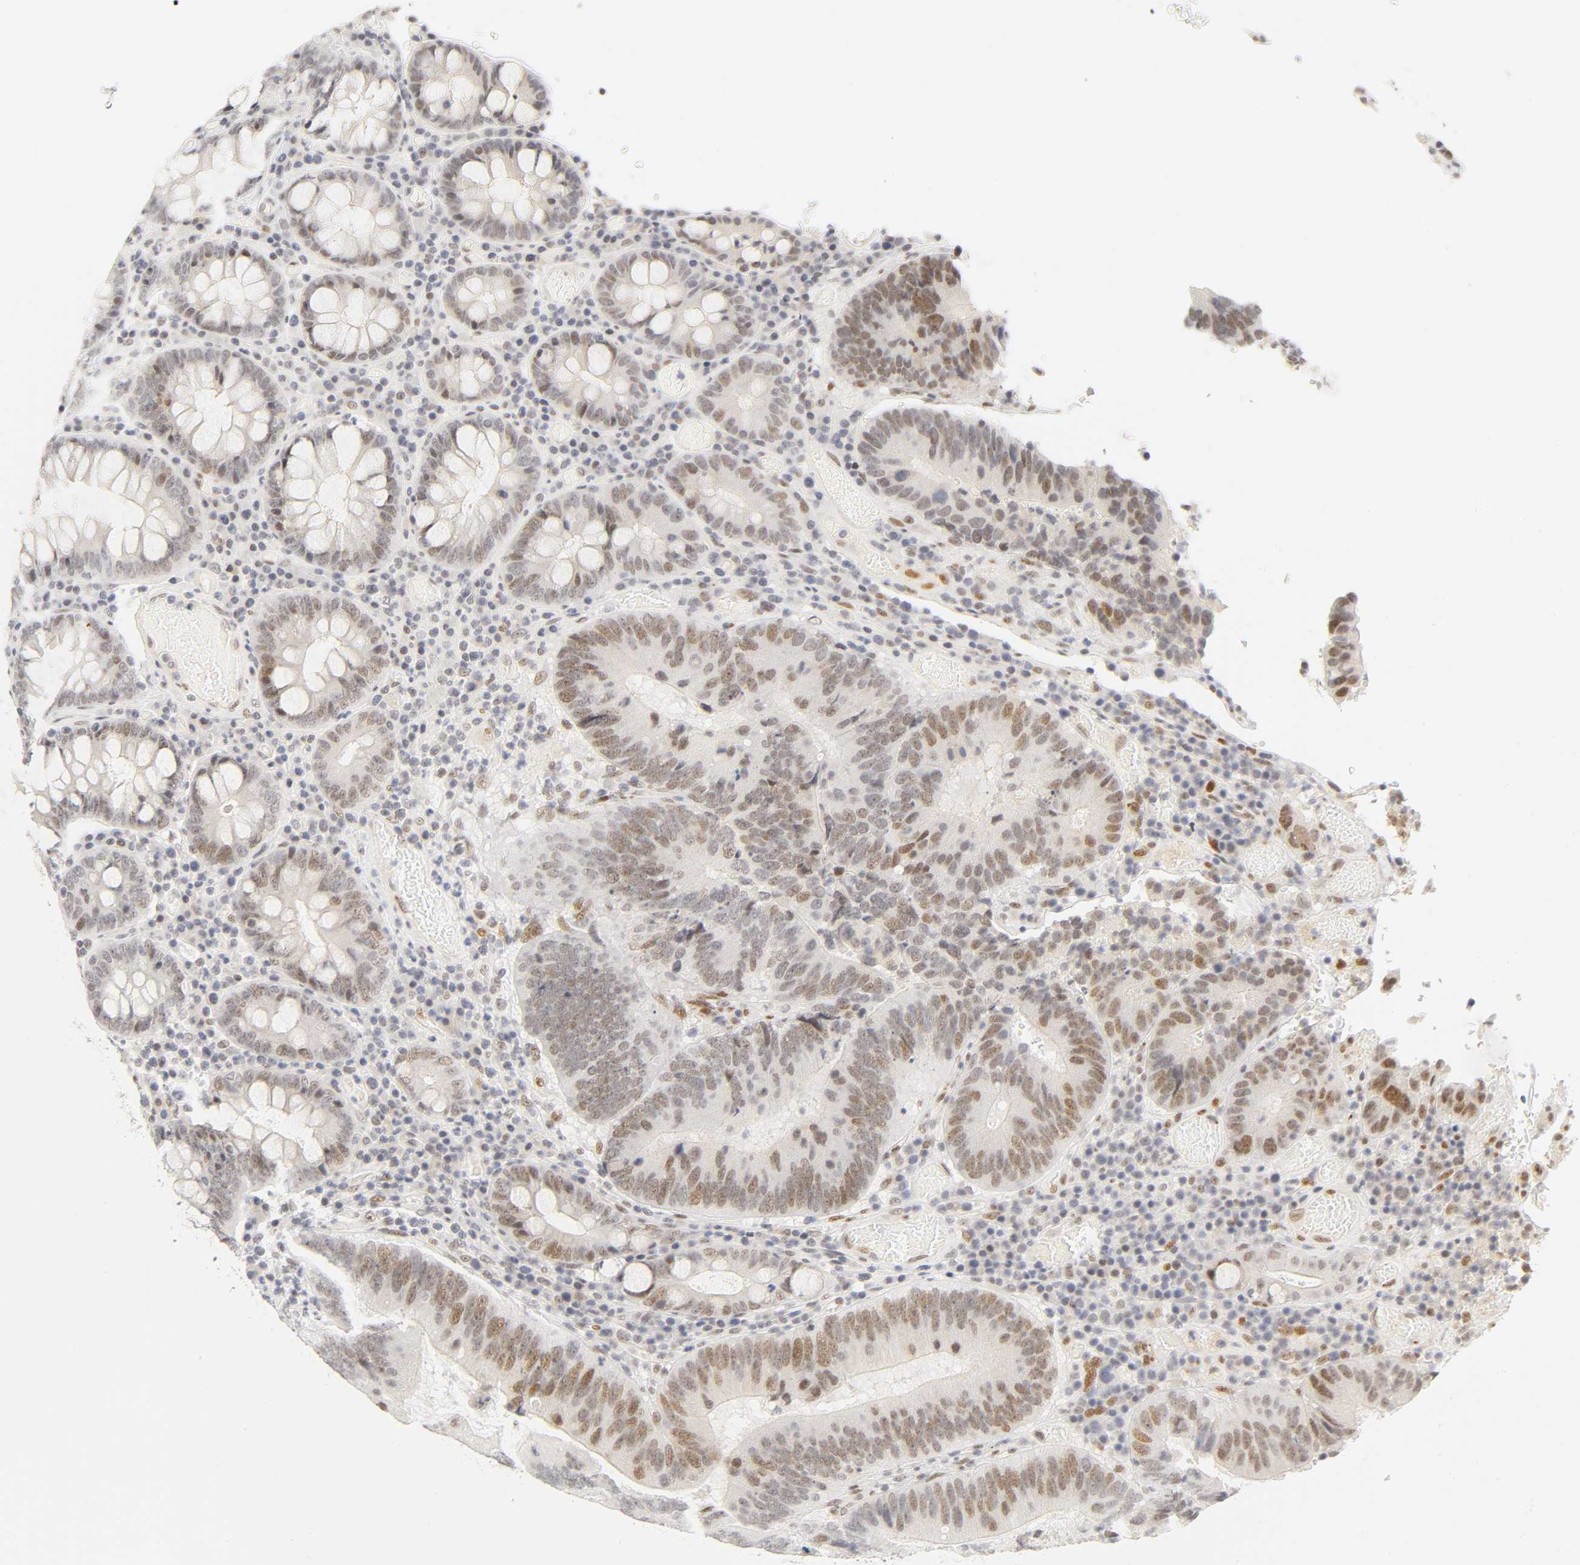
{"staining": {"intensity": "moderate", "quantity": "25%-75%", "location": "nuclear"}, "tissue": "colorectal cancer", "cell_type": "Tumor cells", "image_type": "cancer", "snomed": [{"axis": "morphology", "description": "Normal tissue, NOS"}, {"axis": "morphology", "description": "Adenocarcinoma, NOS"}, {"axis": "topography", "description": "Colon"}], "caption": "An IHC image of neoplastic tissue is shown. Protein staining in brown highlights moderate nuclear positivity in colorectal adenocarcinoma within tumor cells.", "gene": "MNAT1", "patient": {"sex": "female", "age": 78}}